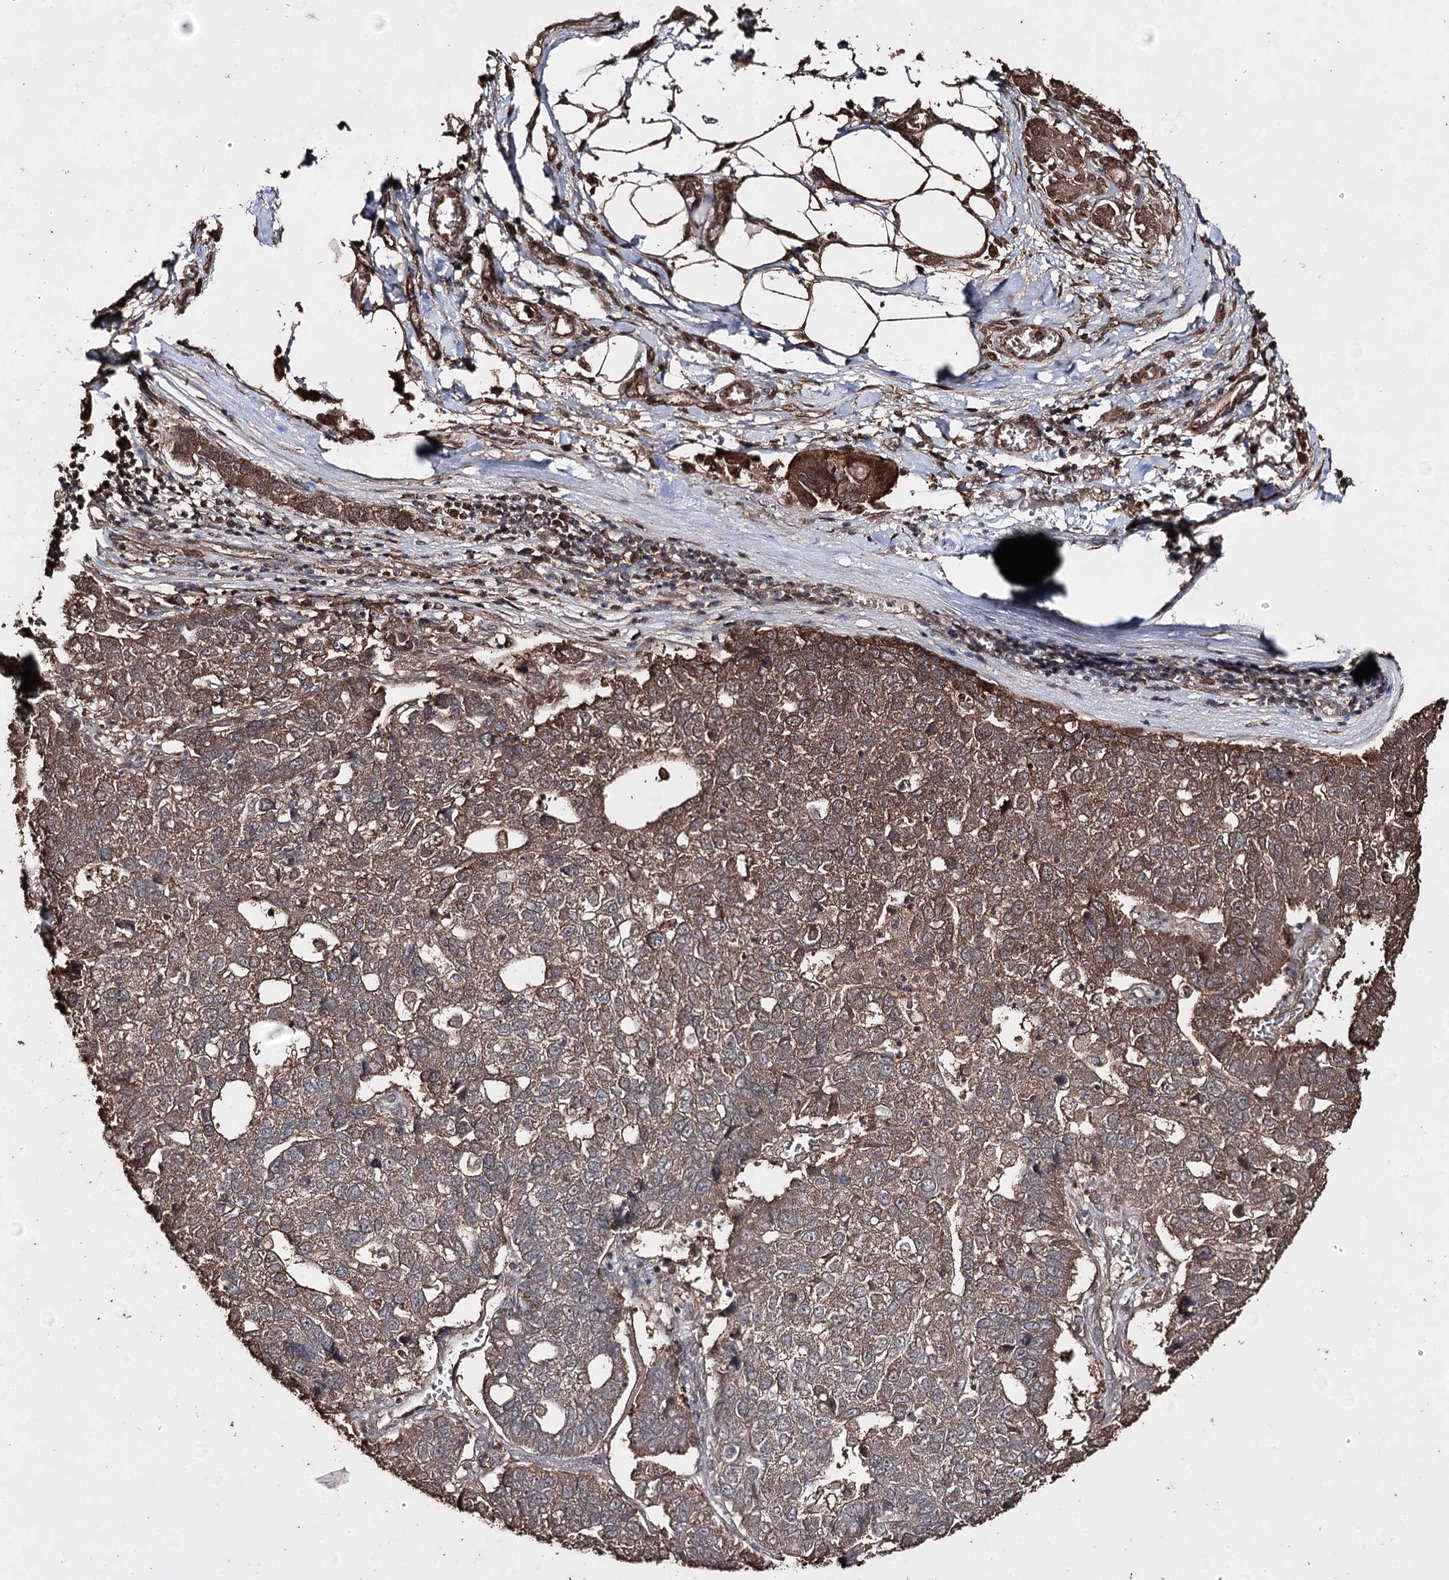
{"staining": {"intensity": "moderate", "quantity": ">75%", "location": "cytoplasmic/membranous"}, "tissue": "pancreatic cancer", "cell_type": "Tumor cells", "image_type": "cancer", "snomed": [{"axis": "morphology", "description": "Adenocarcinoma, NOS"}, {"axis": "topography", "description": "Pancreas"}], "caption": "Immunohistochemical staining of human pancreatic cancer displays medium levels of moderate cytoplasmic/membranous staining in approximately >75% of tumor cells.", "gene": "ZNF662", "patient": {"sex": "female", "age": 61}}